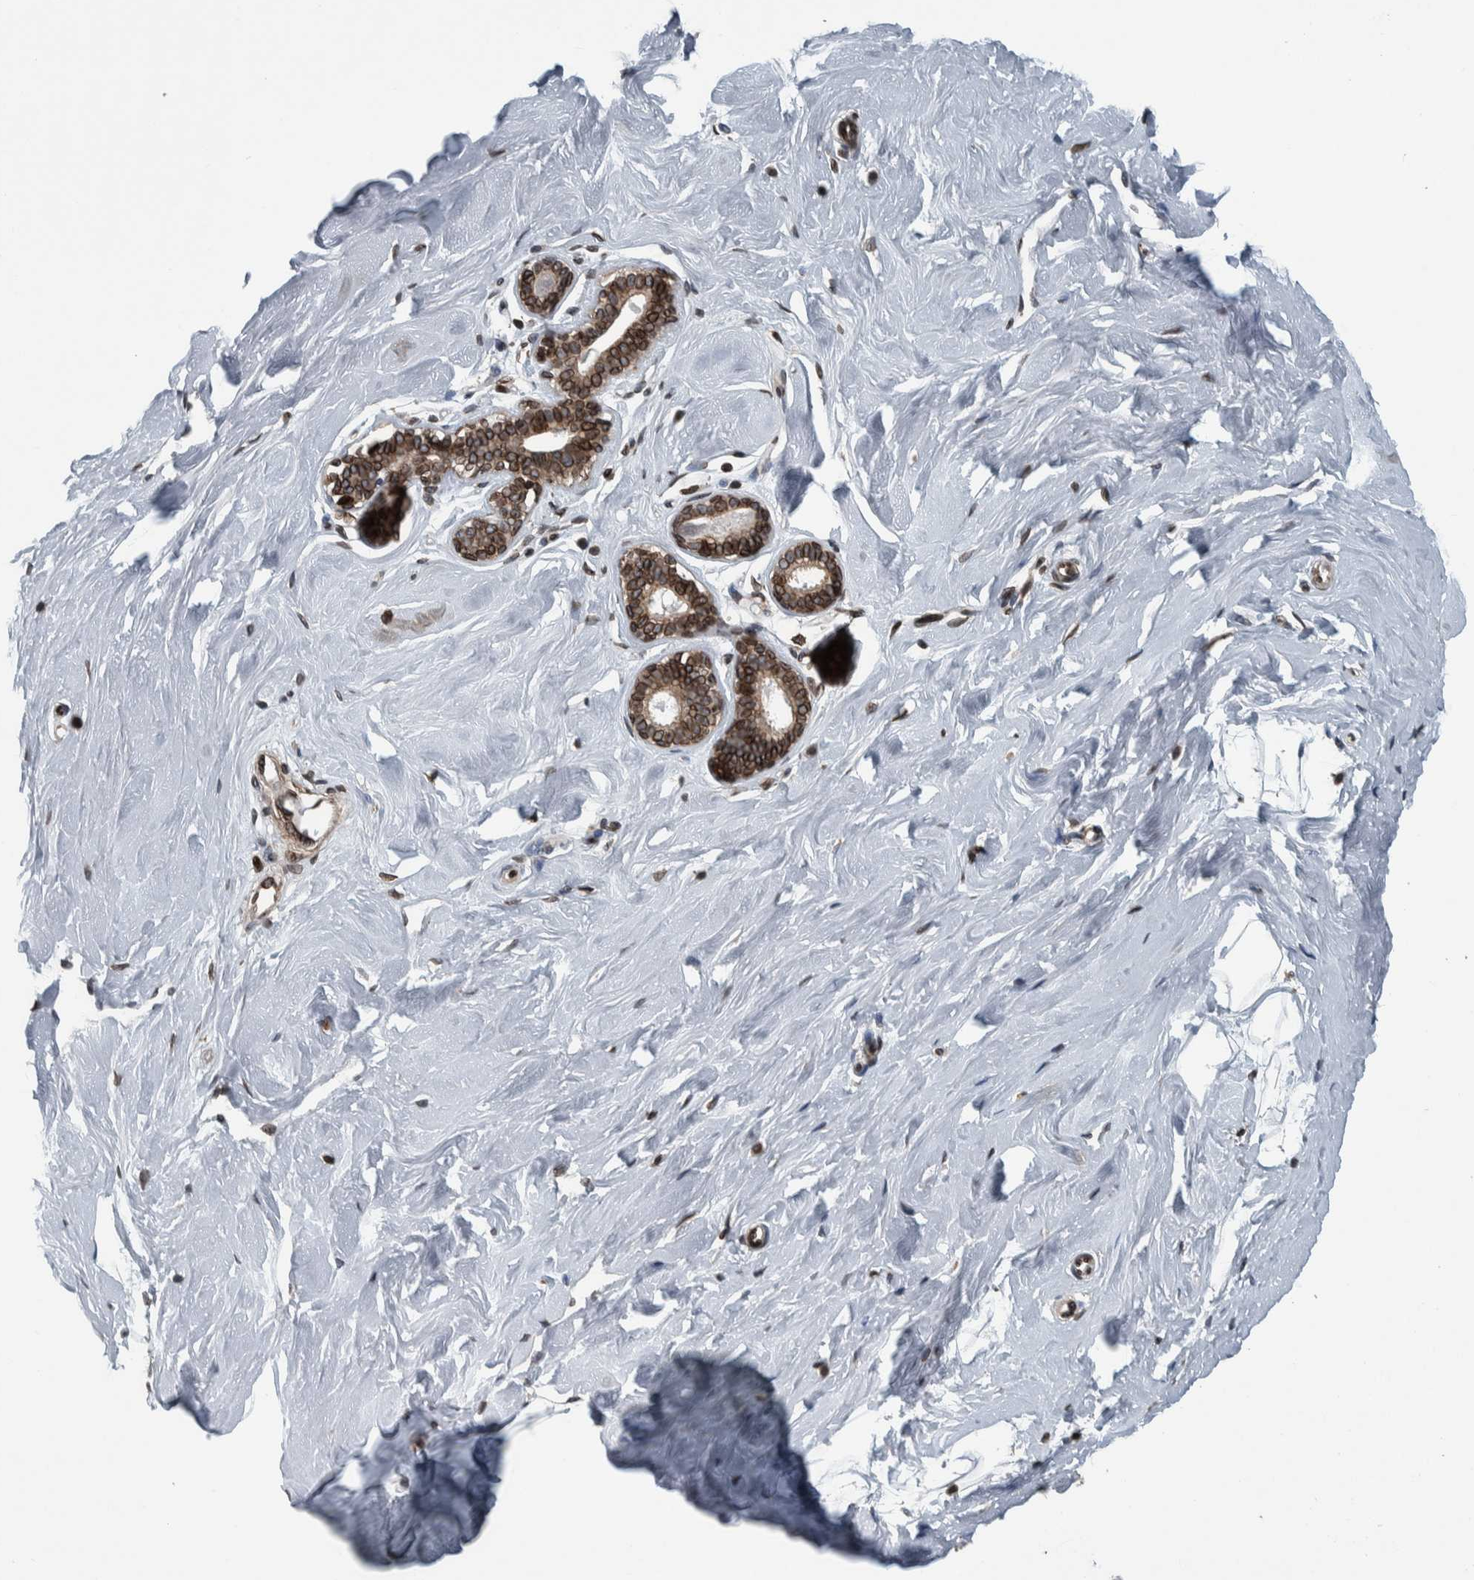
{"staining": {"intensity": "negative", "quantity": "none", "location": "none"}, "tissue": "breast", "cell_type": "Adipocytes", "image_type": "normal", "snomed": [{"axis": "morphology", "description": "Normal tissue, NOS"}, {"axis": "topography", "description": "Breast"}], "caption": "High magnification brightfield microscopy of normal breast stained with DAB (3,3'-diaminobenzidine) (brown) and counterstained with hematoxylin (blue): adipocytes show no significant expression.", "gene": "FAM135B", "patient": {"sex": "female", "age": 23}}